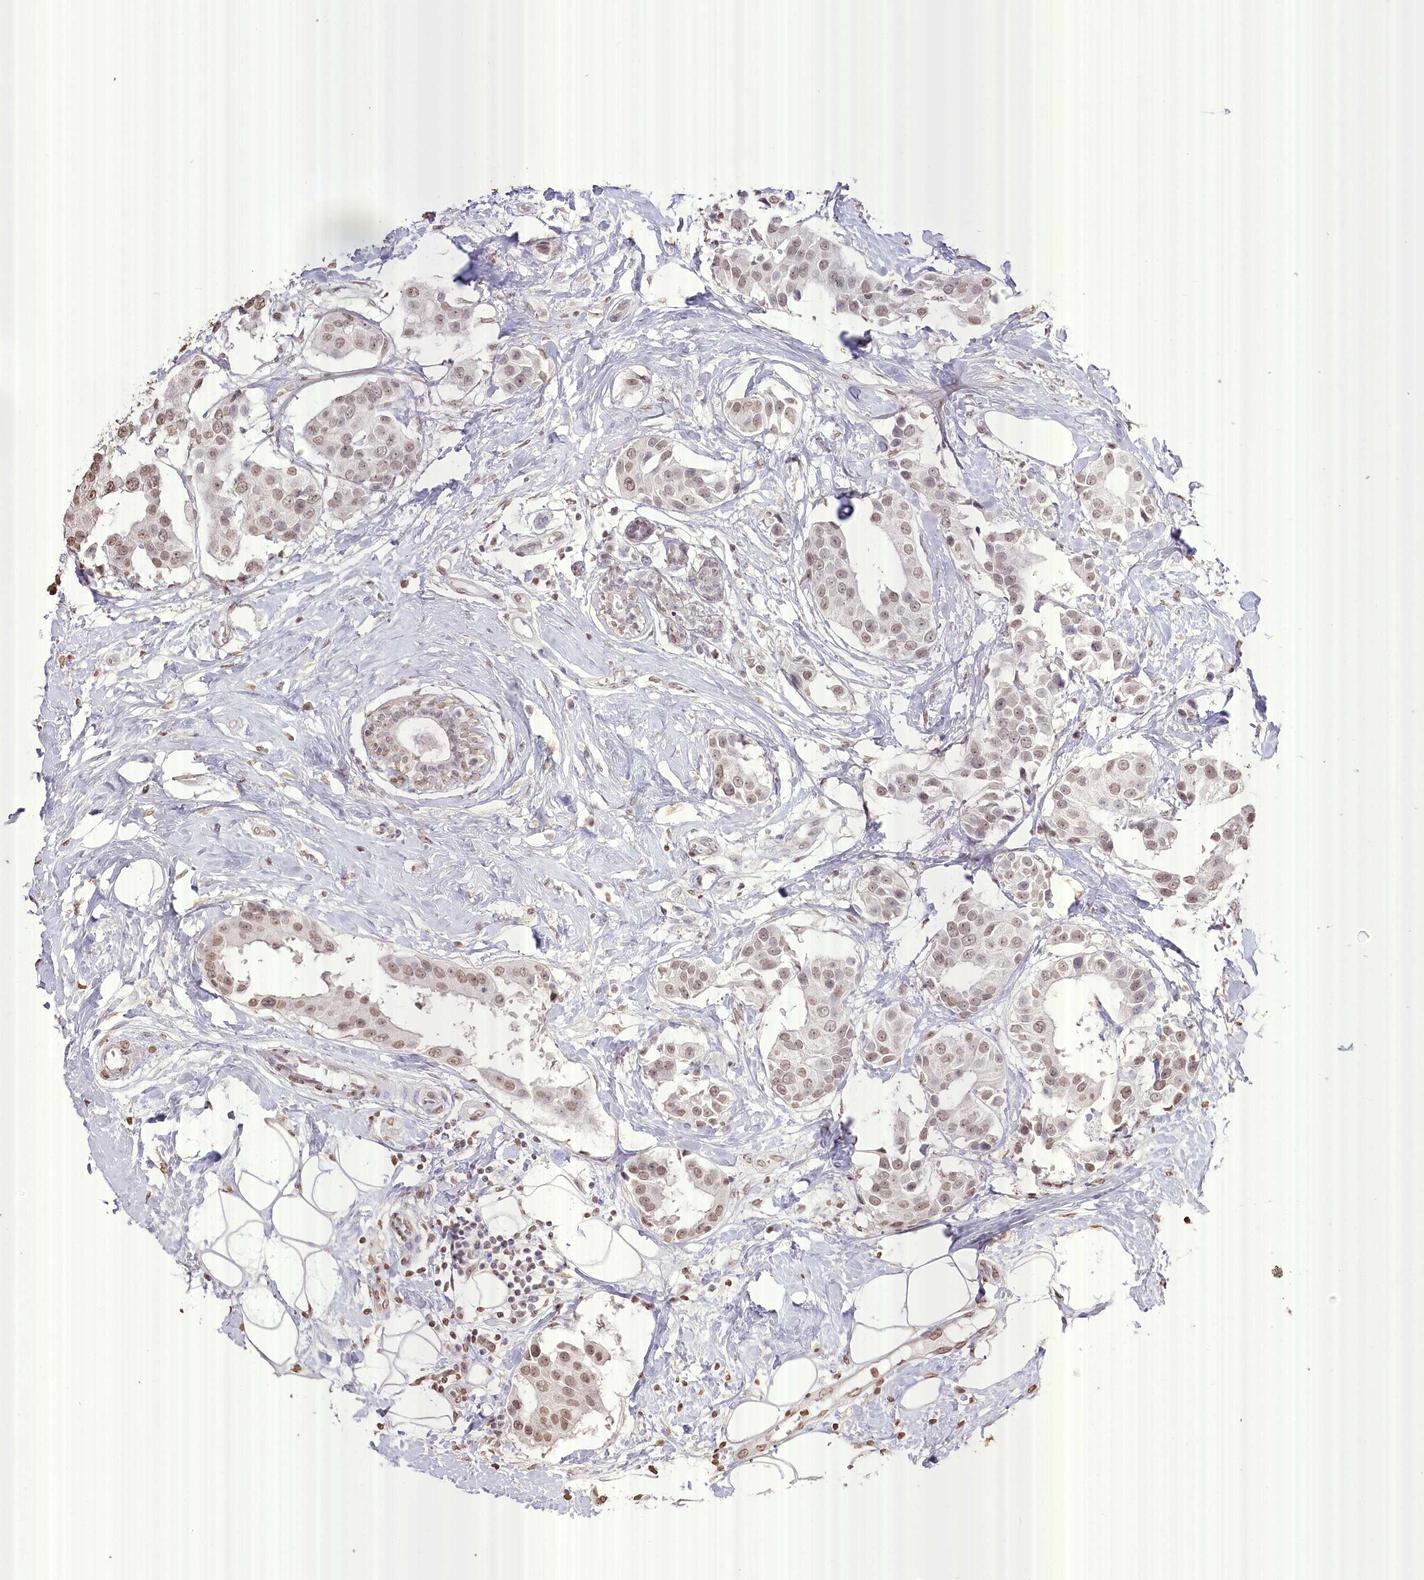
{"staining": {"intensity": "weak", "quantity": ">75%", "location": "nuclear"}, "tissue": "breast cancer", "cell_type": "Tumor cells", "image_type": "cancer", "snomed": [{"axis": "morphology", "description": "Normal tissue, NOS"}, {"axis": "morphology", "description": "Duct carcinoma"}, {"axis": "topography", "description": "Breast"}], "caption": "This is an image of IHC staining of intraductal carcinoma (breast), which shows weak expression in the nuclear of tumor cells.", "gene": "SLC39A10", "patient": {"sex": "female", "age": 39}}